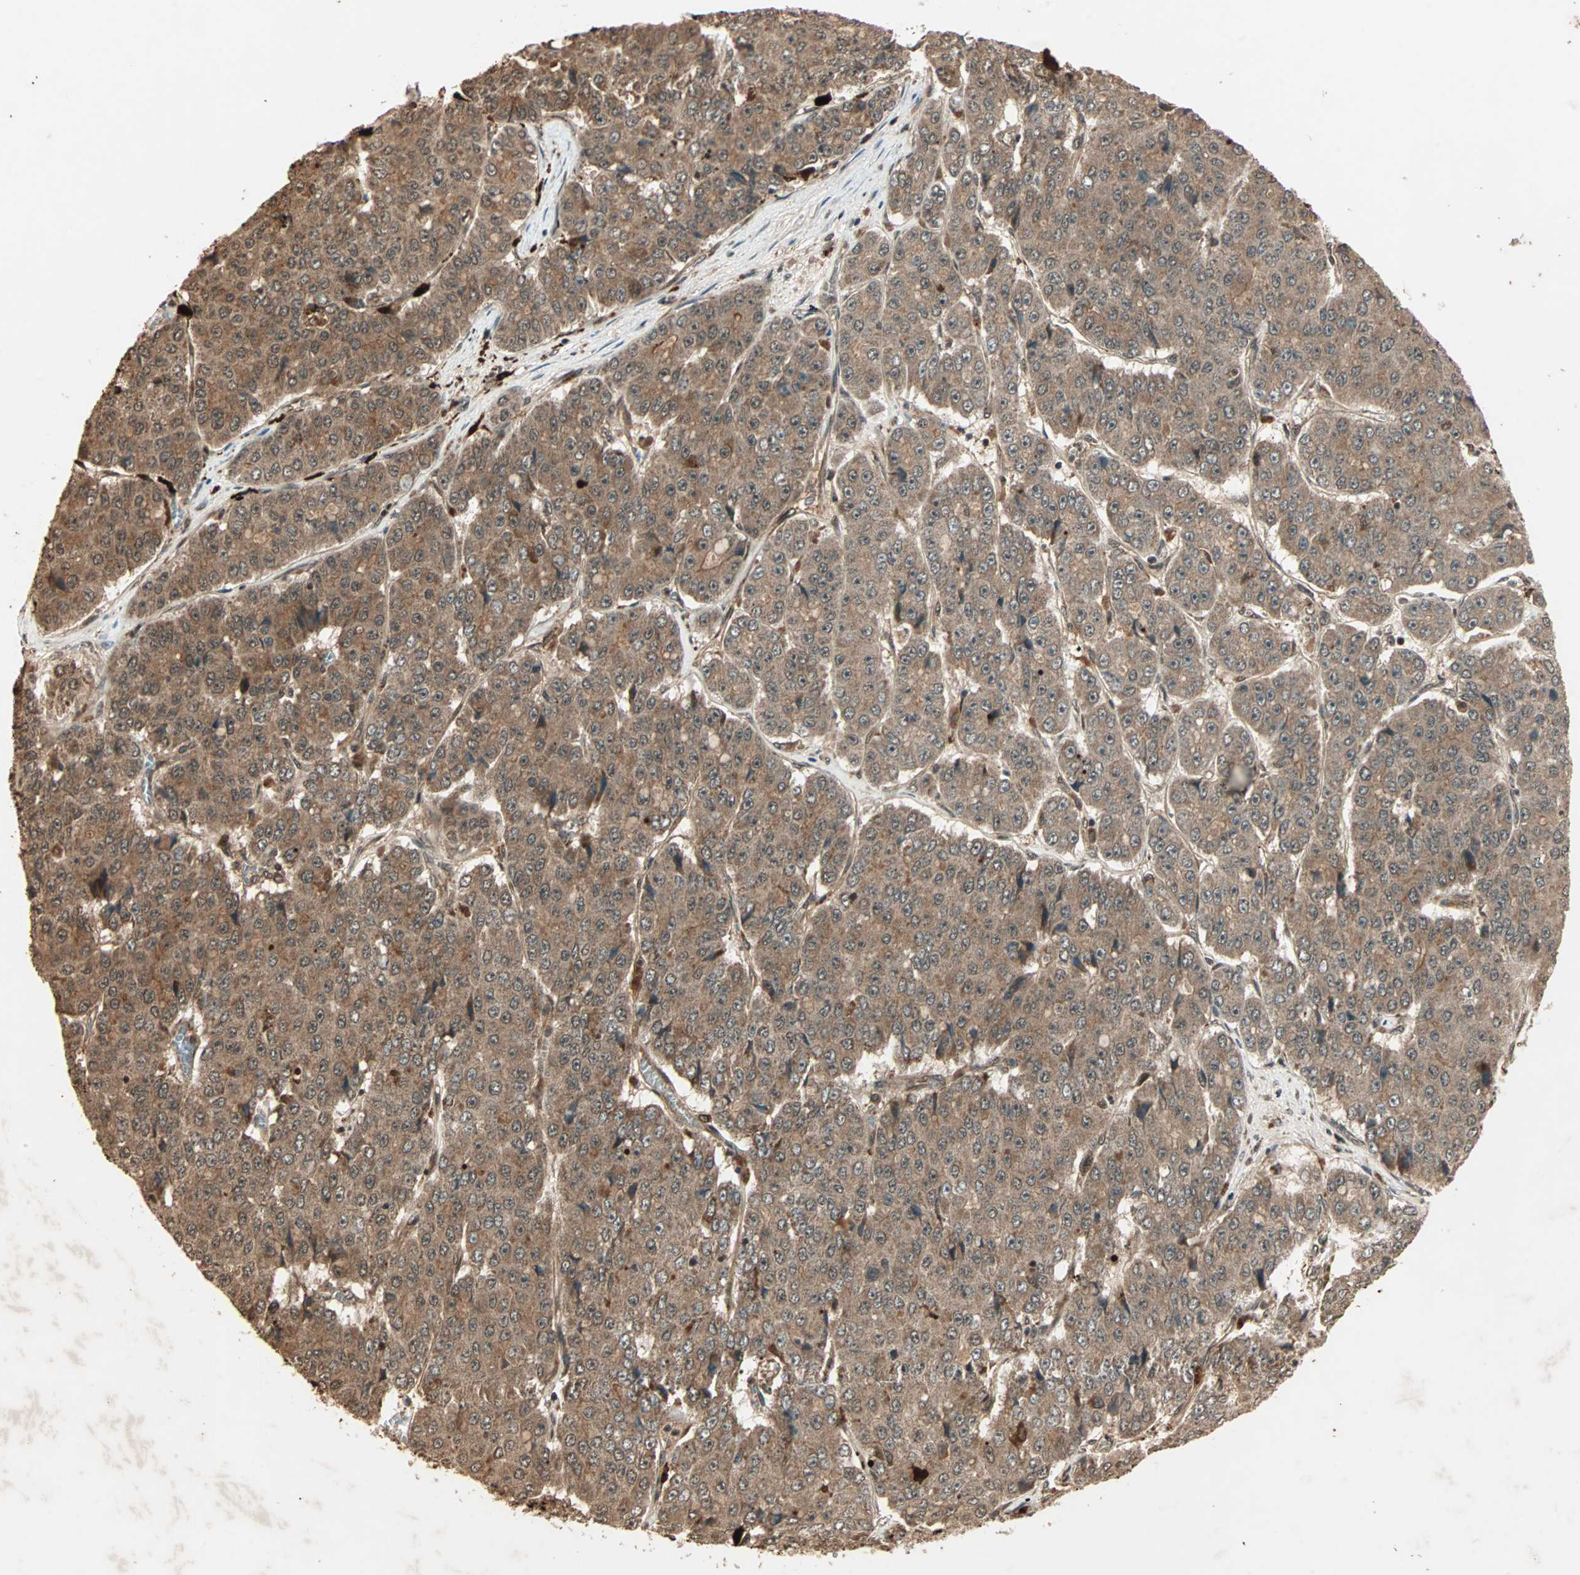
{"staining": {"intensity": "moderate", "quantity": ">75%", "location": "cytoplasmic/membranous"}, "tissue": "pancreatic cancer", "cell_type": "Tumor cells", "image_type": "cancer", "snomed": [{"axis": "morphology", "description": "Adenocarcinoma, NOS"}, {"axis": "topography", "description": "Pancreas"}], "caption": "Pancreatic cancer (adenocarcinoma) stained with IHC reveals moderate cytoplasmic/membranous positivity in approximately >75% of tumor cells.", "gene": "RFFL", "patient": {"sex": "male", "age": 50}}